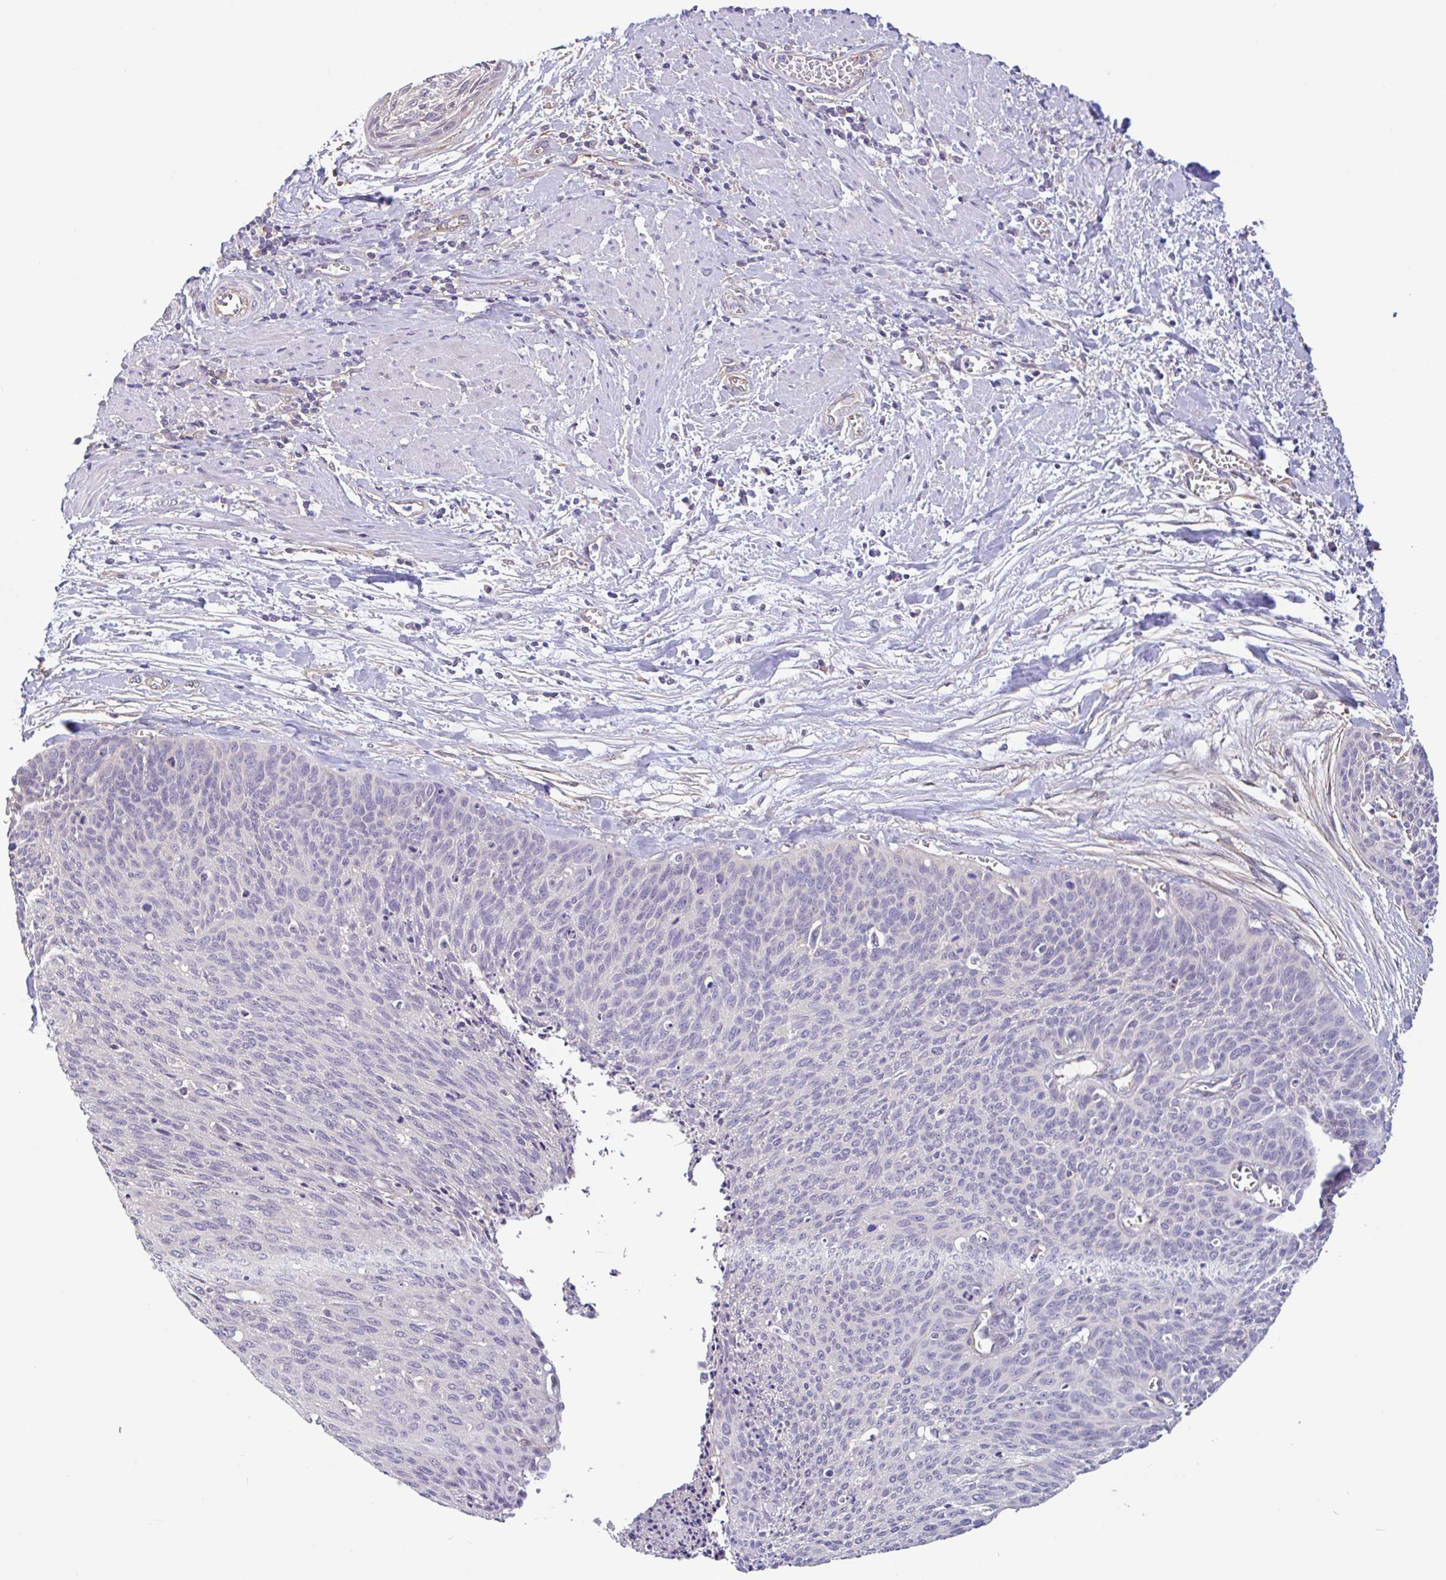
{"staining": {"intensity": "negative", "quantity": "none", "location": "none"}, "tissue": "cervical cancer", "cell_type": "Tumor cells", "image_type": "cancer", "snomed": [{"axis": "morphology", "description": "Squamous cell carcinoma, NOS"}, {"axis": "topography", "description": "Cervix"}], "caption": "IHC image of neoplastic tissue: cervical cancer (squamous cell carcinoma) stained with DAB exhibits no significant protein expression in tumor cells. Nuclei are stained in blue.", "gene": "PLCD4", "patient": {"sex": "female", "age": 55}}